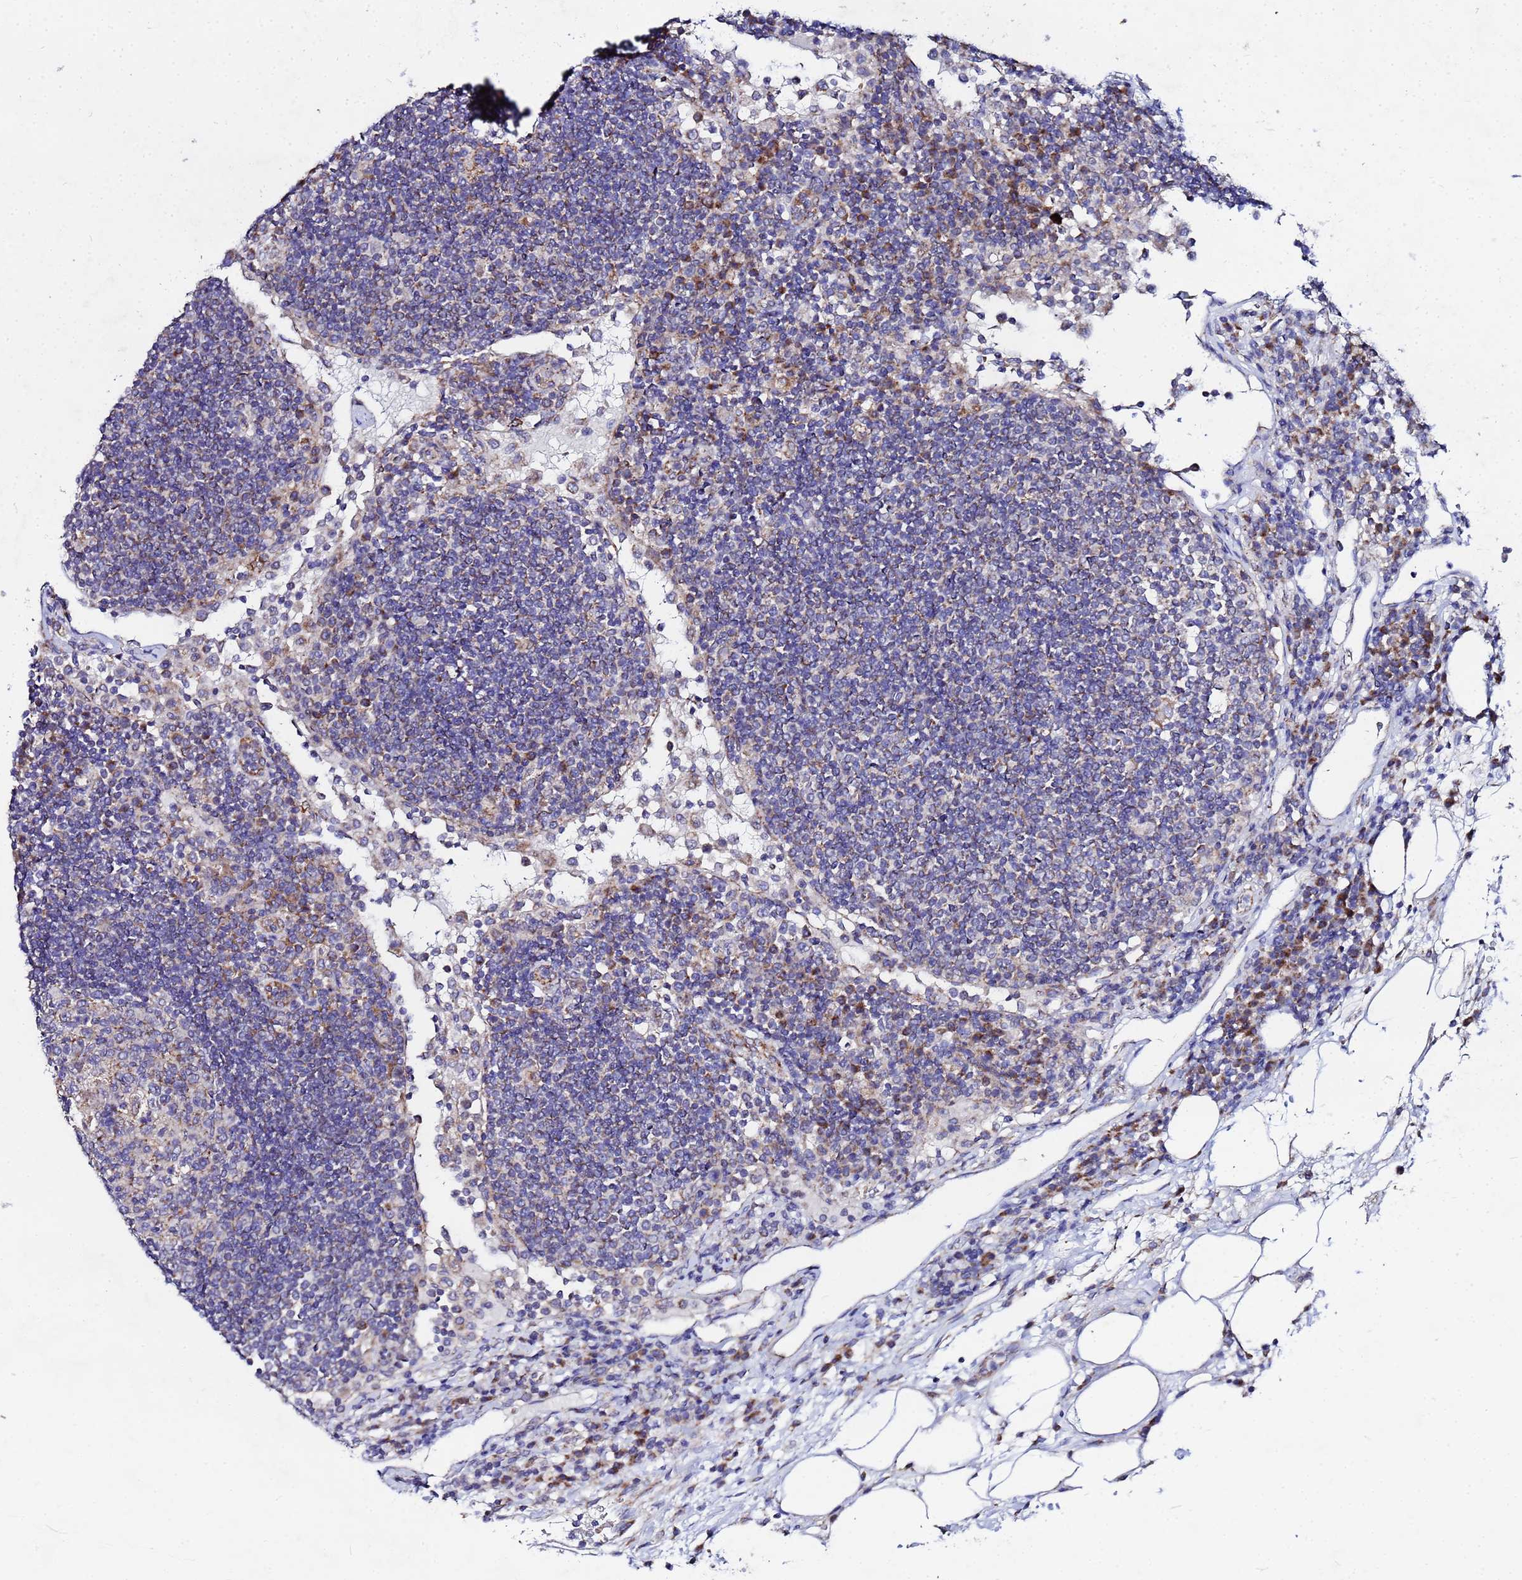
{"staining": {"intensity": "negative", "quantity": "none", "location": "none"}, "tissue": "lymph node", "cell_type": "Germinal center cells", "image_type": "normal", "snomed": [{"axis": "morphology", "description": "Normal tissue, NOS"}, {"axis": "topography", "description": "Lymph node"}], "caption": "The photomicrograph exhibits no significant expression in germinal center cells of lymph node.", "gene": "FAHD2A", "patient": {"sex": "female", "age": 53}}